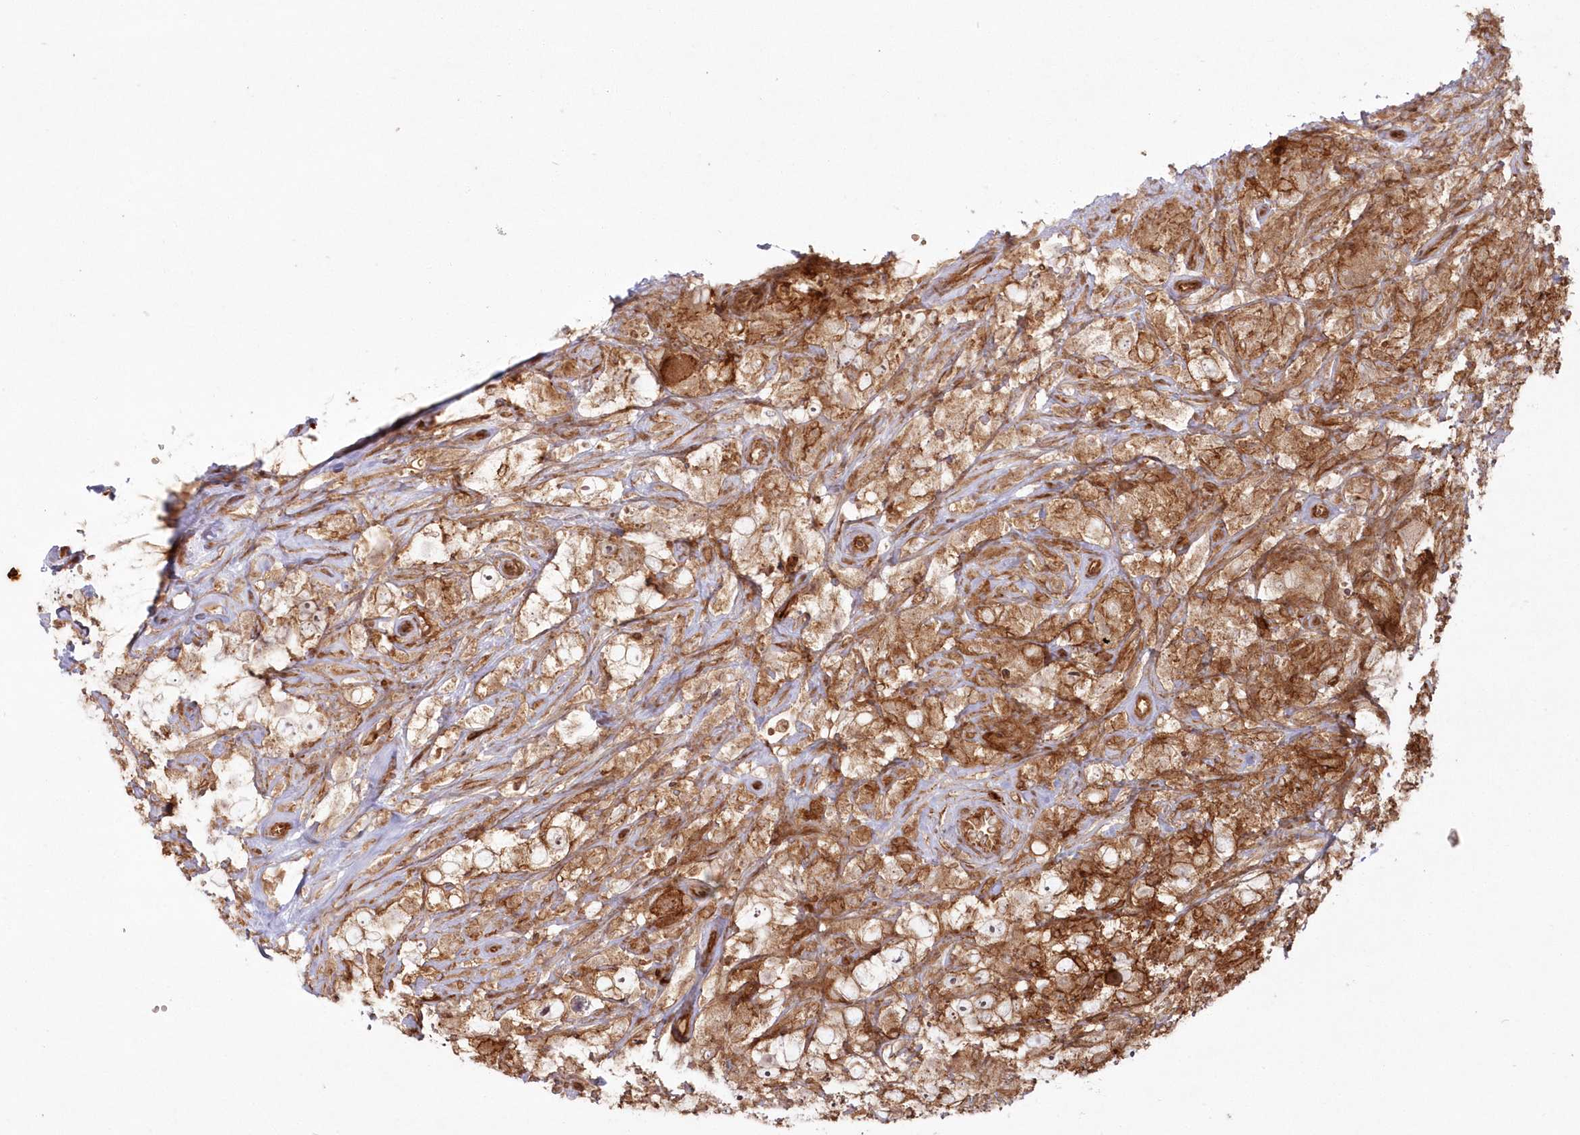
{"staining": {"intensity": "moderate", "quantity": ">75%", "location": "cytoplasmic/membranous"}, "tissue": "testis cancer", "cell_type": "Tumor cells", "image_type": "cancer", "snomed": [{"axis": "morphology", "description": "Seminoma, NOS"}, {"axis": "topography", "description": "Testis"}], "caption": "Moderate cytoplasmic/membranous positivity for a protein is appreciated in about >75% of tumor cells of testis cancer using IHC.", "gene": "RGCC", "patient": {"sex": "male", "age": 49}}